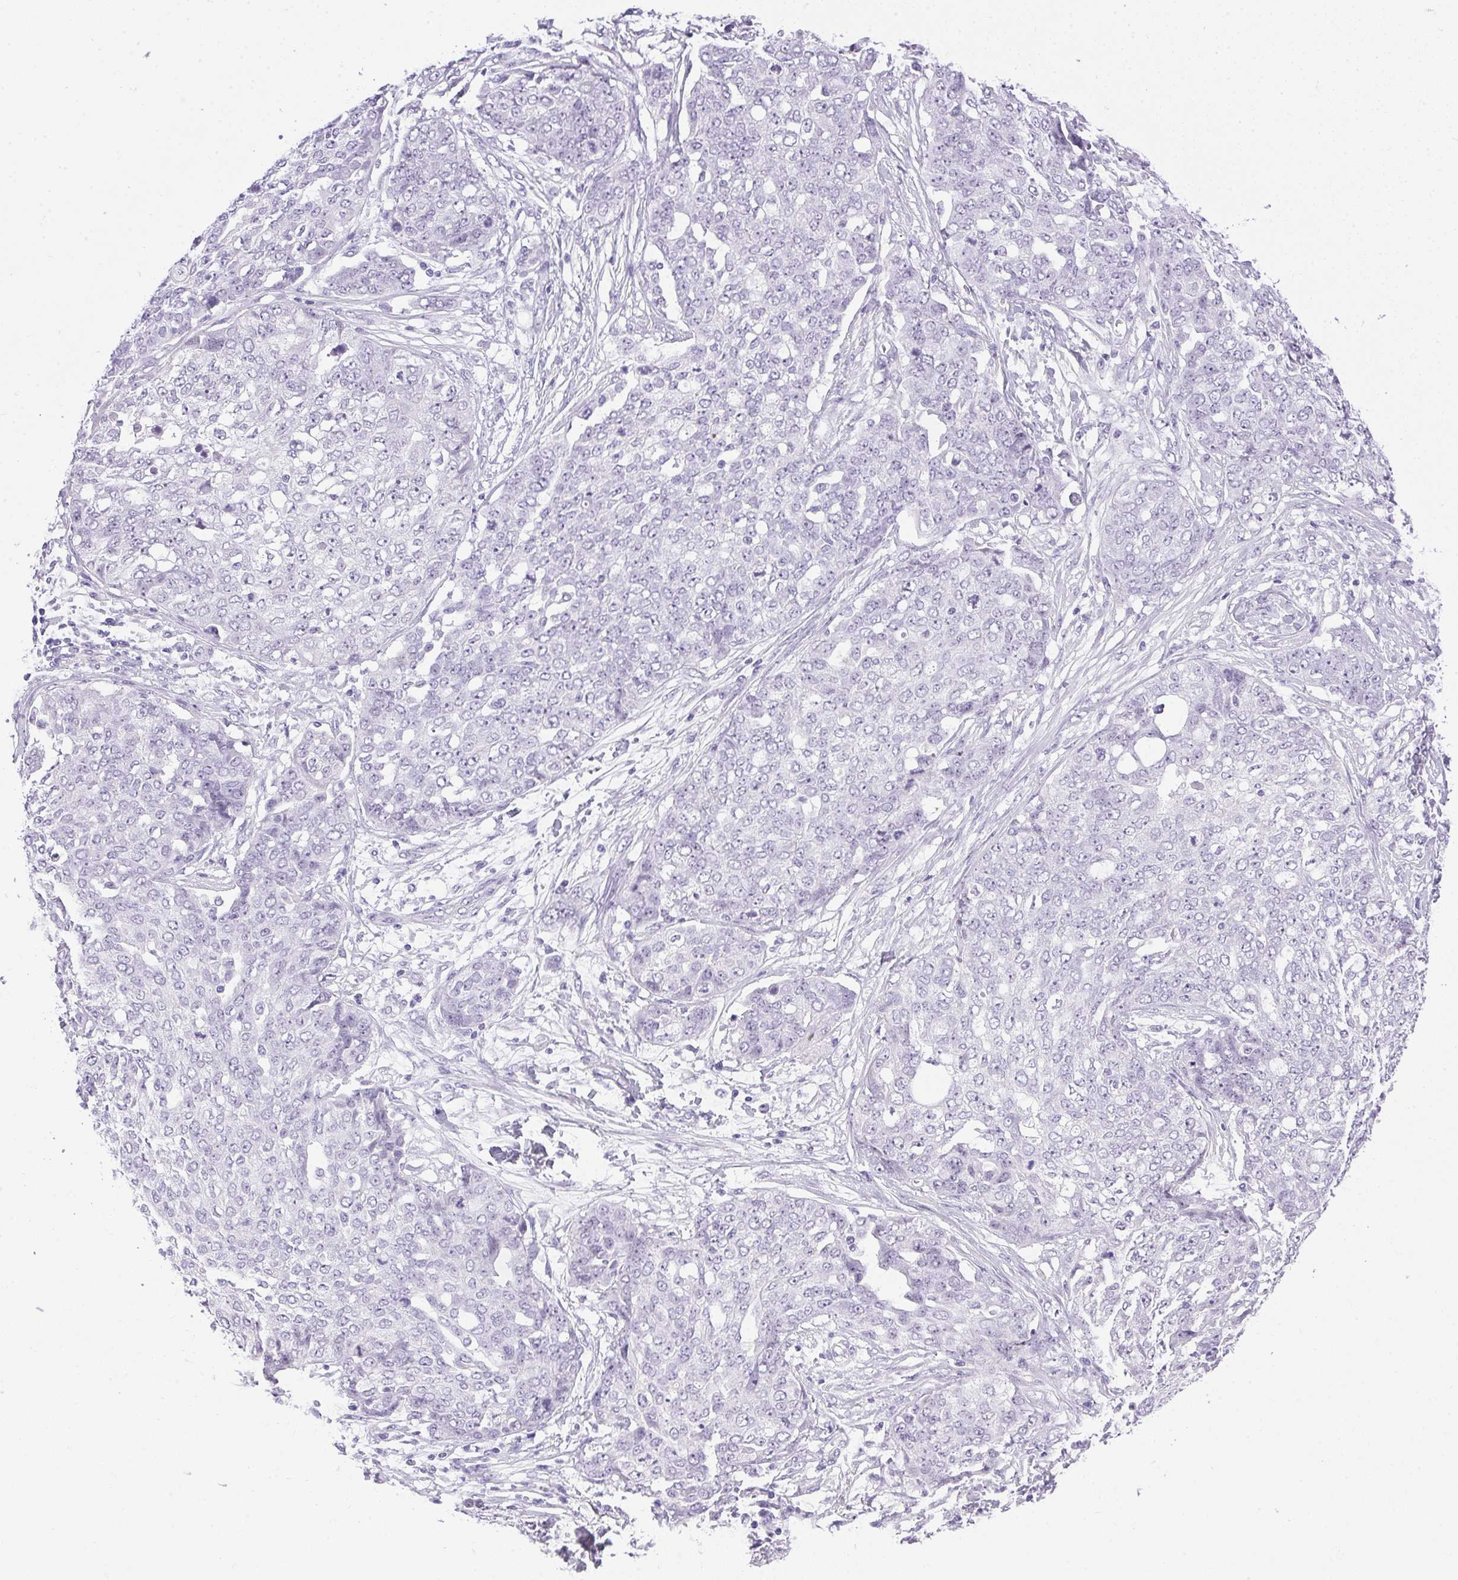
{"staining": {"intensity": "negative", "quantity": "none", "location": "none"}, "tissue": "ovarian cancer", "cell_type": "Tumor cells", "image_type": "cancer", "snomed": [{"axis": "morphology", "description": "Cystadenocarcinoma, serous, NOS"}, {"axis": "topography", "description": "Soft tissue"}, {"axis": "topography", "description": "Ovary"}], "caption": "A high-resolution histopathology image shows IHC staining of ovarian cancer, which reveals no significant expression in tumor cells.", "gene": "ATP6V0A4", "patient": {"sex": "female", "age": 57}}